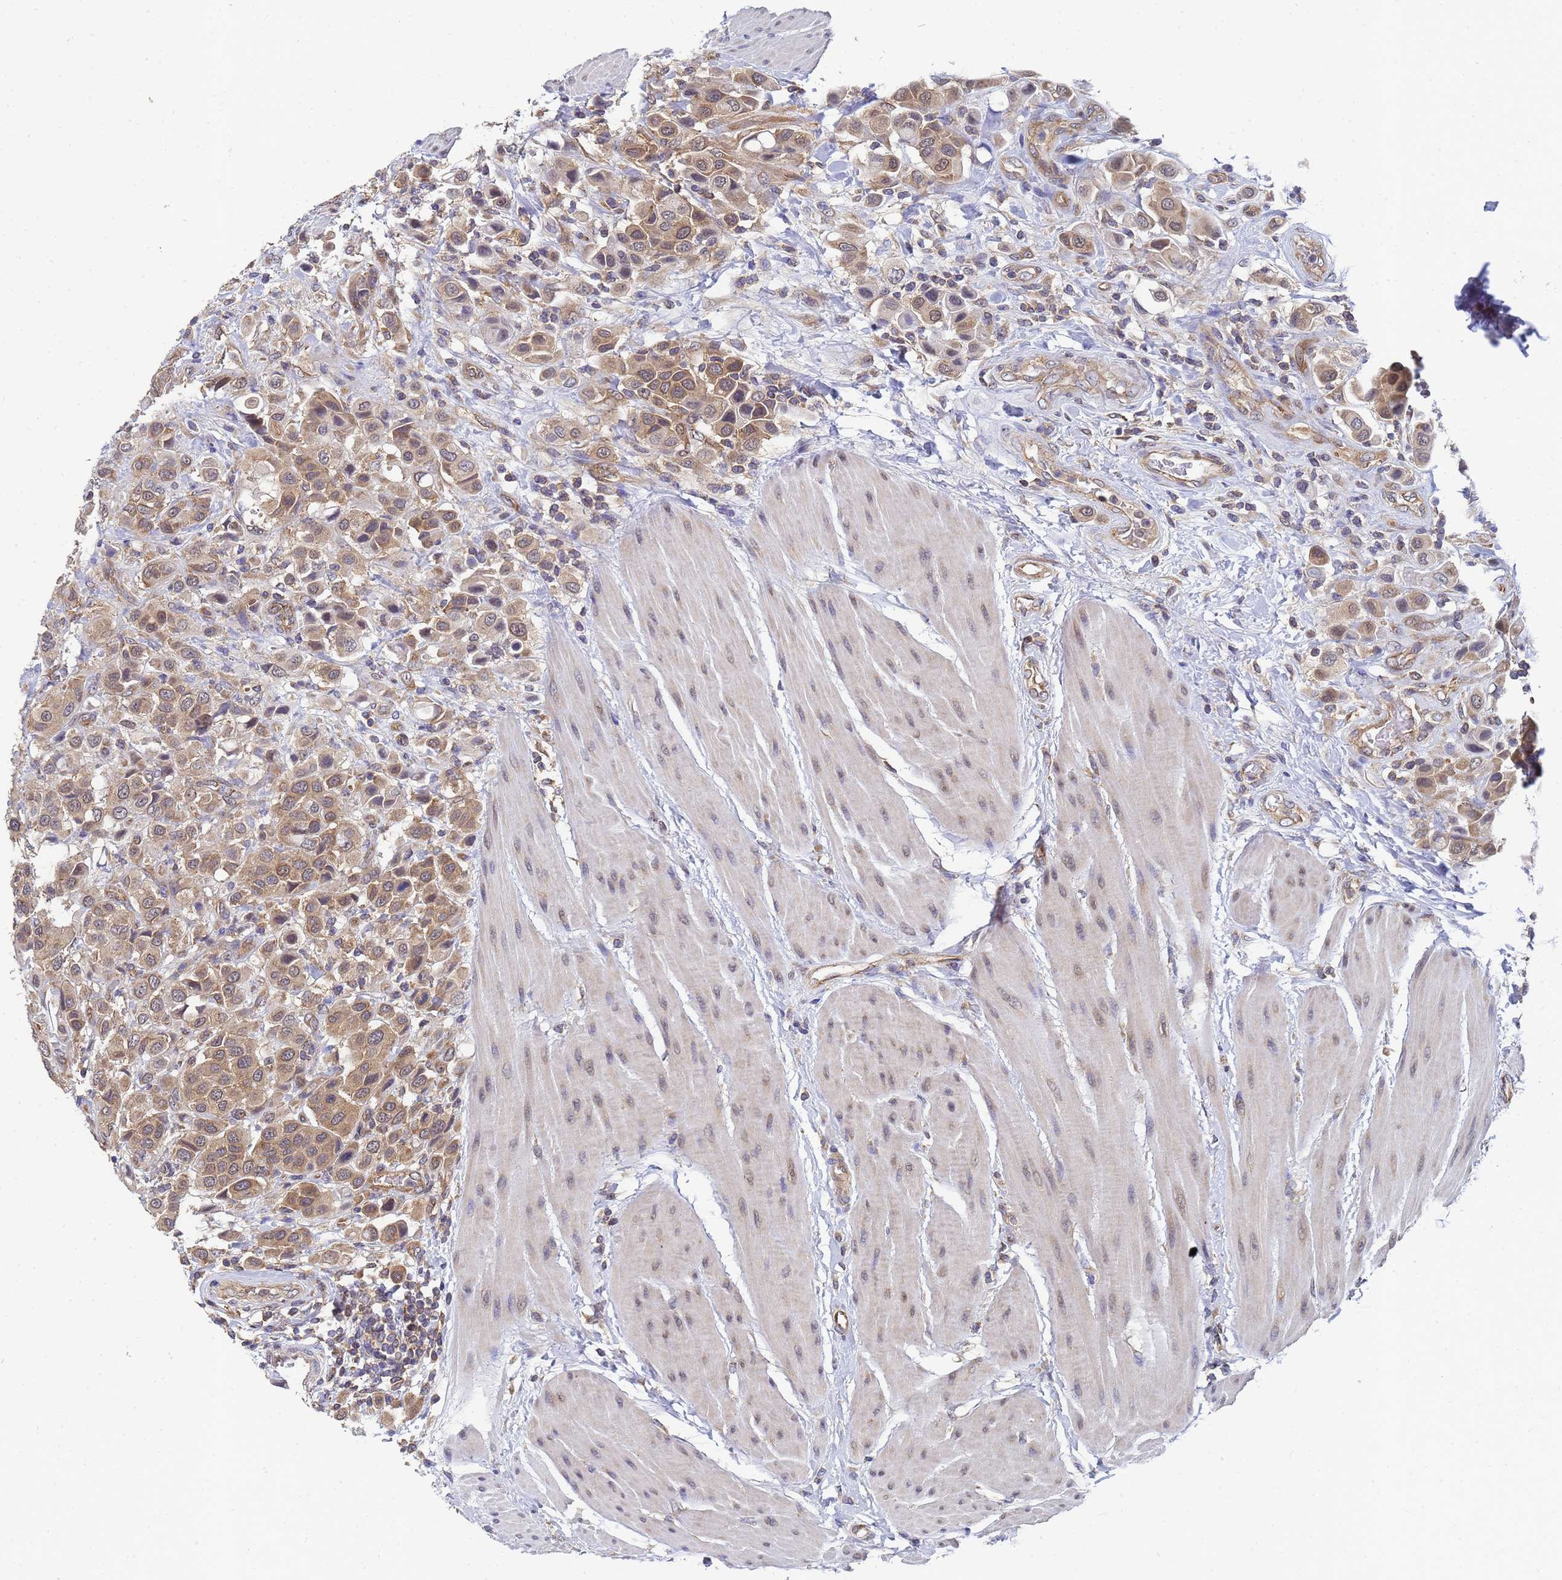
{"staining": {"intensity": "moderate", "quantity": ">75%", "location": "cytoplasmic/membranous,nuclear"}, "tissue": "urothelial cancer", "cell_type": "Tumor cells", "image_type": "cancer", "snomed": [{"axis": "morphology", "description": "Urothelial carcinoma, High grade"}, {"axis": "topography", "description": "Urinary bladder"}], "caption": "IHC (DAB) staining of high-grade urothelial carcinoma demonstrates moderate cytoplasmic/membranous and nuclear protein positivity in approximately >75% of tumor cells.", "gene": "ALS2CL", "patient": {"sex": "male", "age": 50}}